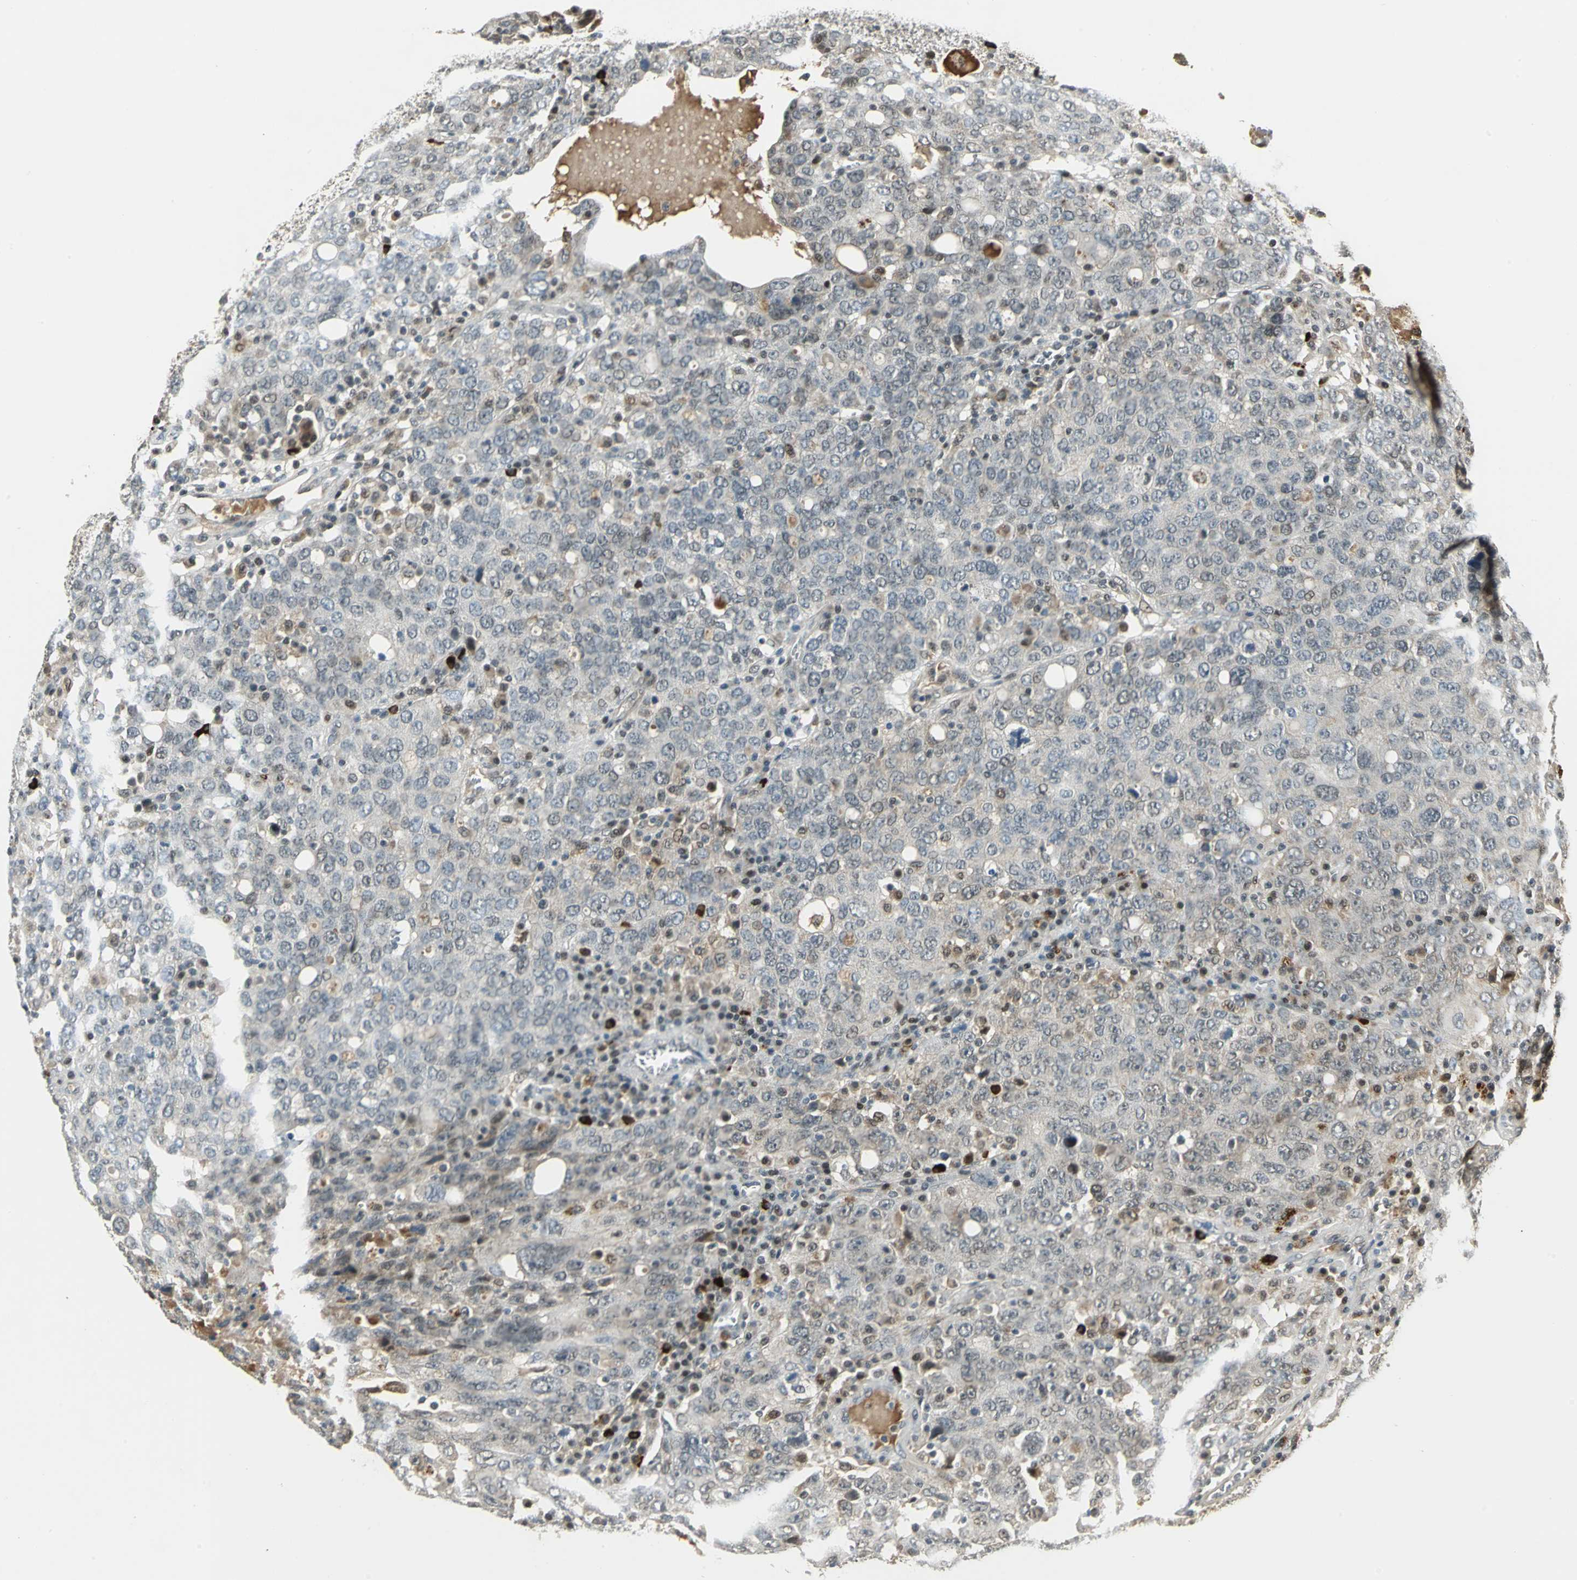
{"staining": {"intensity": "negative", "quantity": "none", "location": "none"}, "tissue": "ovarian cancer", "cell_type": "Tumor cells", "image_type": "cancer", "snomed": [{"axis": "morphology", "description": "Carcinoma, endometroid"}, {"axis": "topography", "description": "Ovary"}], "caption": "Tumor cells are negative for protein expression in human ovarian cancer.", "gene": "RAD17", "patient": {"sex": "female", "age": 62}}